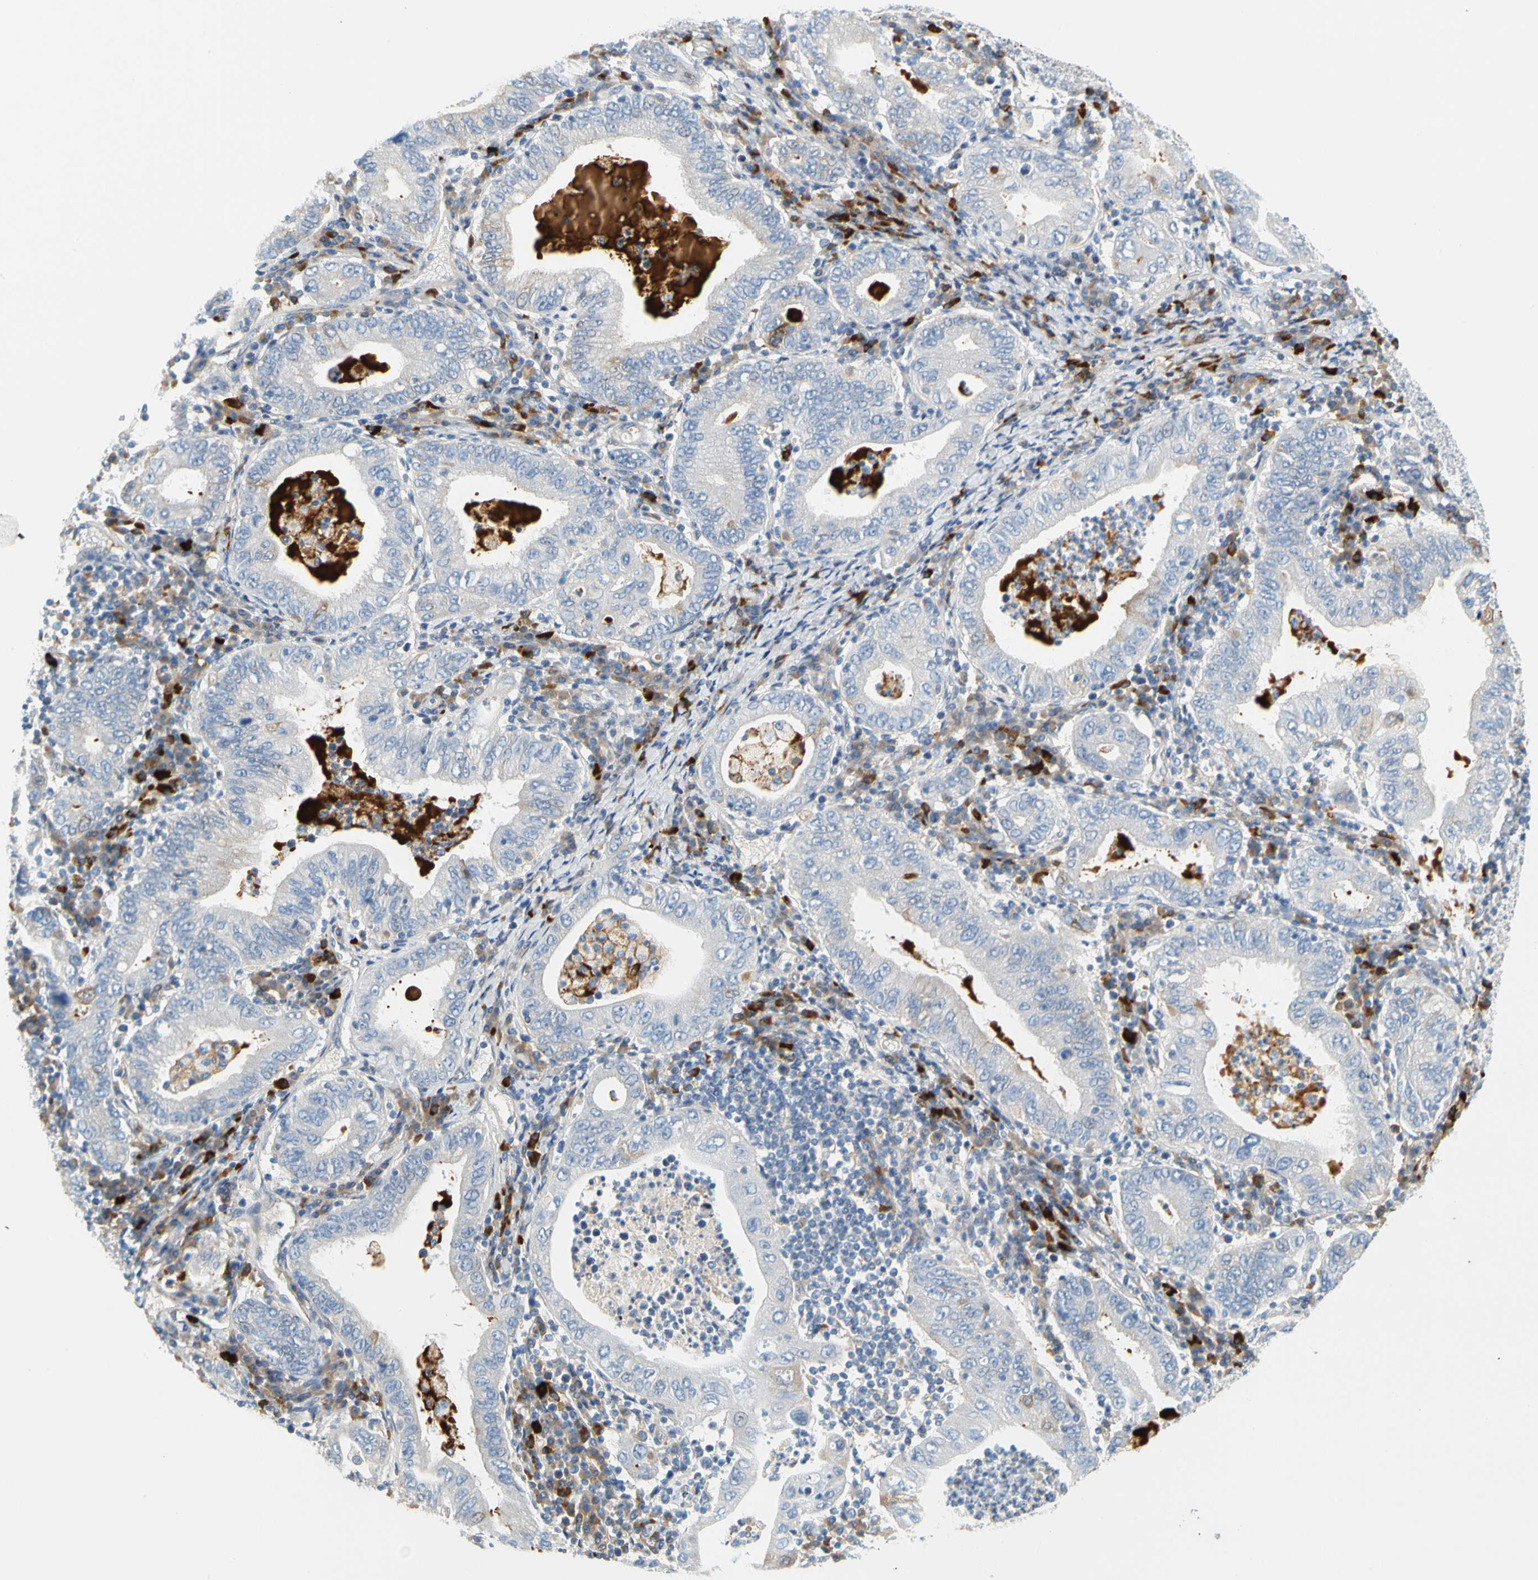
{"staining": {"intensity": "negative", "quantity": "none", "location": "none"}, "tissue": "stomach cancer", "cell_type": "Tumor cells", "image_type": "cancer", "snomed": [{"axis": "morphology", "description": "Normal tissue, NOS"}, {"axis": "morphology", "description": "Adenocarcinoma, NOS"}, {"axis": "topography", "description": "Esophagus"}, {"axis": "topography", "description": "Stomach, upper"}, {"axis": "topography", "description": "Peripheral nerve tissue"}], "caption": "This is a histopathology image of immunohistochemistry staining of stomach cancer (adenocarcinoma), which shows no positivity in tumor cells.", "gene": "PPBP", "patient": {"sex": "male", "age": 62}}